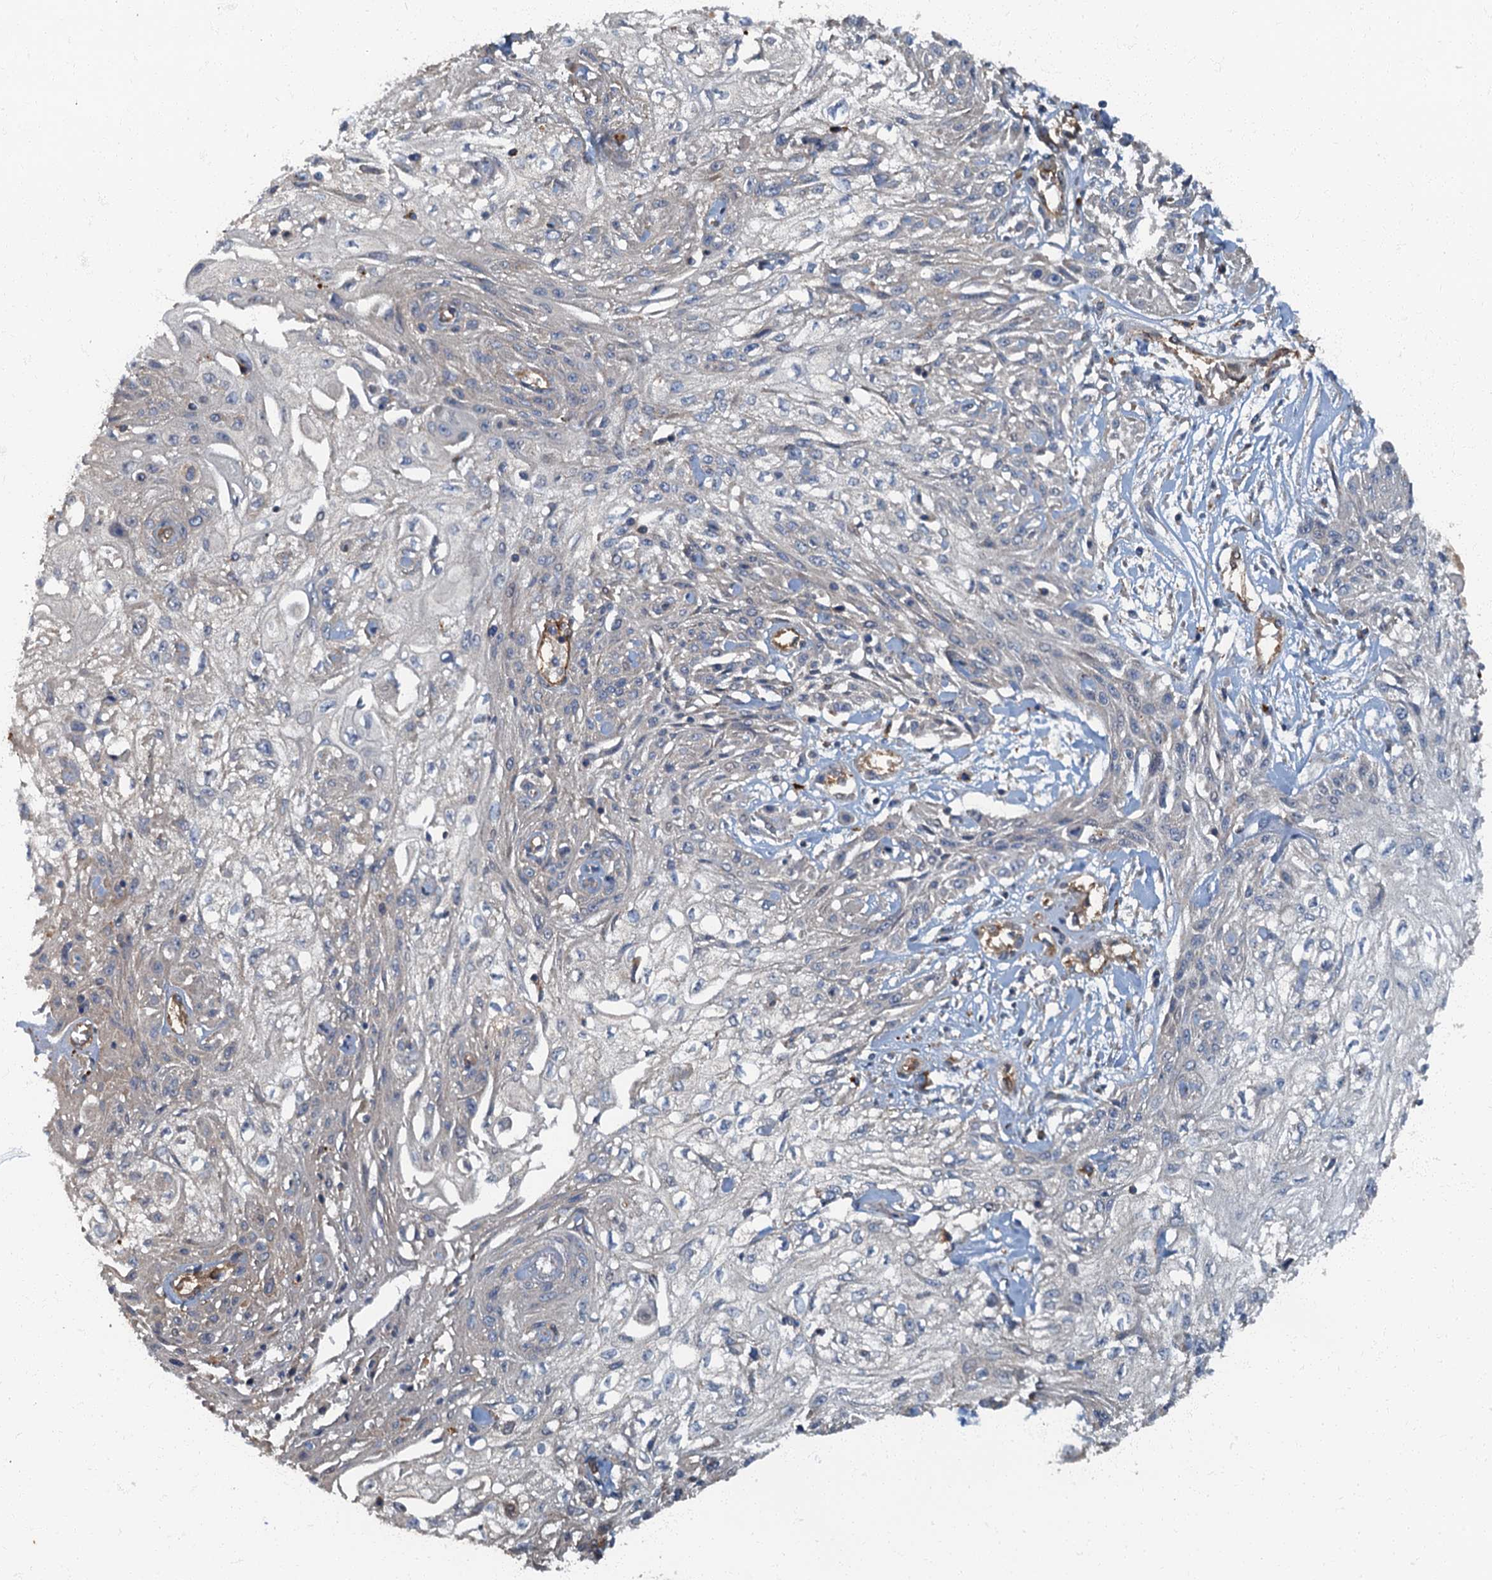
{"staining": {"intensity": "negative", "quantity": "none", "location": "none"}, "tissue": "skin cancer", "cell_type": "Tumor cells", "image_type": "cancer", "snomed": [{"axis": "morphology", "description": "Squamous cell carcinoma, NOS"}, {"axis": "morphology", "description": "Squamous cell carcinoma, metastatic, NOS"}, {"axis": "topography", "description": "Skin"}, {"axis": "topography", "description": "Lymph node"}], "caption": "A histopathology image of skin squamous cell carcinoma stained for a protein displays no brown staining in tumor cells.", "gene": "ARL11", "patient": {"sex": "male", "age": 75}}